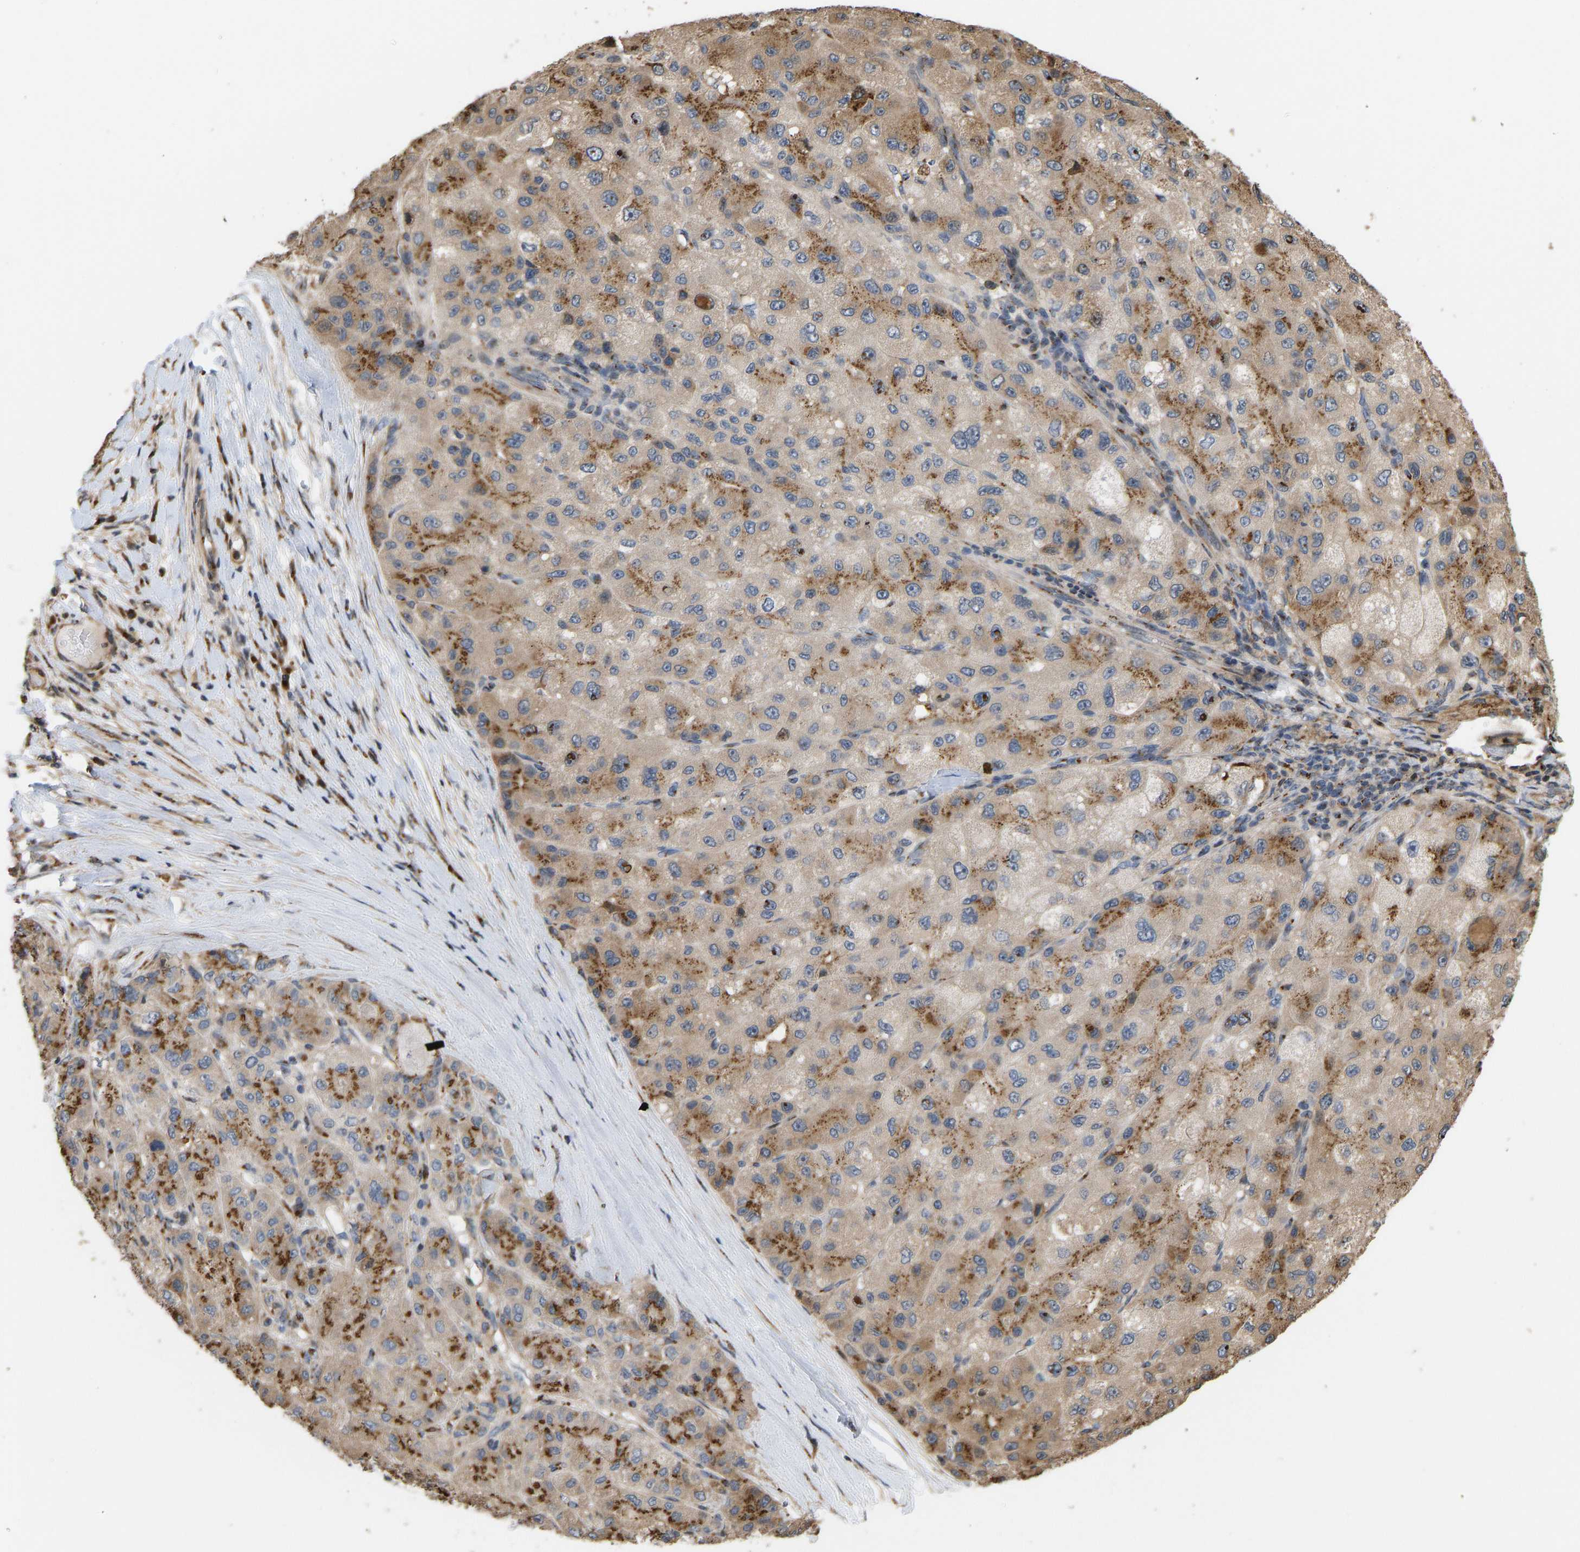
{"staining": {"intensity": "moderate", "quantity": ">75%", "location": "cytoplasmic/membranous"}, "tissue": "liver cancer", "cell_type": "Tumor cells", "image_type": "cancer", "snomed": [{"axis": "morphology", "description": "Carcinoma, Hepatocellular, NOS"}, {"axis": "topography", "description": "Liver"}], "caption": "Liver hepatocellular carcinoma tissue shows moderate cytoplasmic/membranous expression in about >75% of tumor cells (Stains: DAB (3,3'-diaminobenzidine) in brown, nuclei in blue, Microscopy: brightfield microscopy at high magnification).", "gene": "YIPF4", "patient": {"sex": "male", "age": 80}}